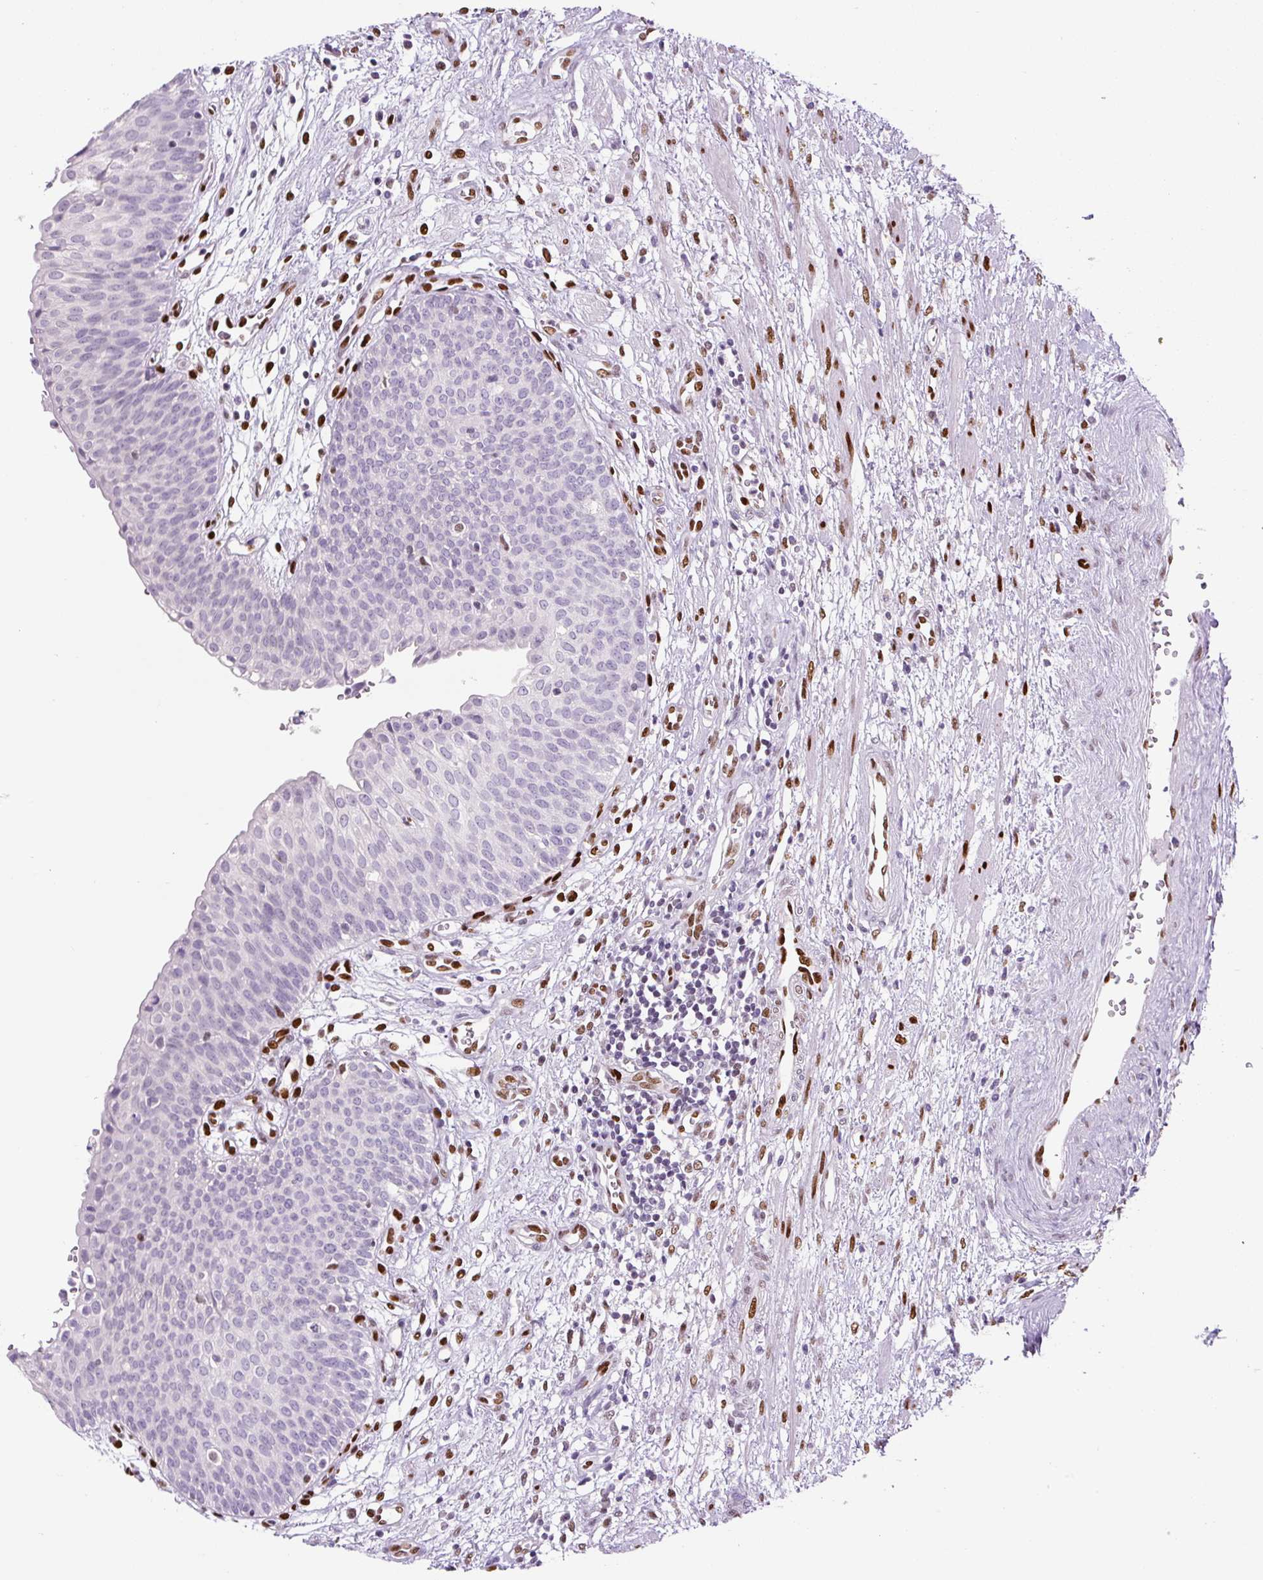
{"staining": {"intensity": "negative", "quantity": "none", "location": "none"}, "tissue": "urinary bladder", "cell_type": "Urothelial cells", "image_type": "normal", "snomed": [{"axis": "morphology", "description": "Normal tissue, NOS"}, {"axis": "topography", "description": "Urinary bladder"}], "caption": "Immunohistochemistry (IHC) of normal human urinary bladder demonstrates no expression in urothelial cells.", "gene": "ZEB1", "patient": {"sex": "male", "age": 55}}